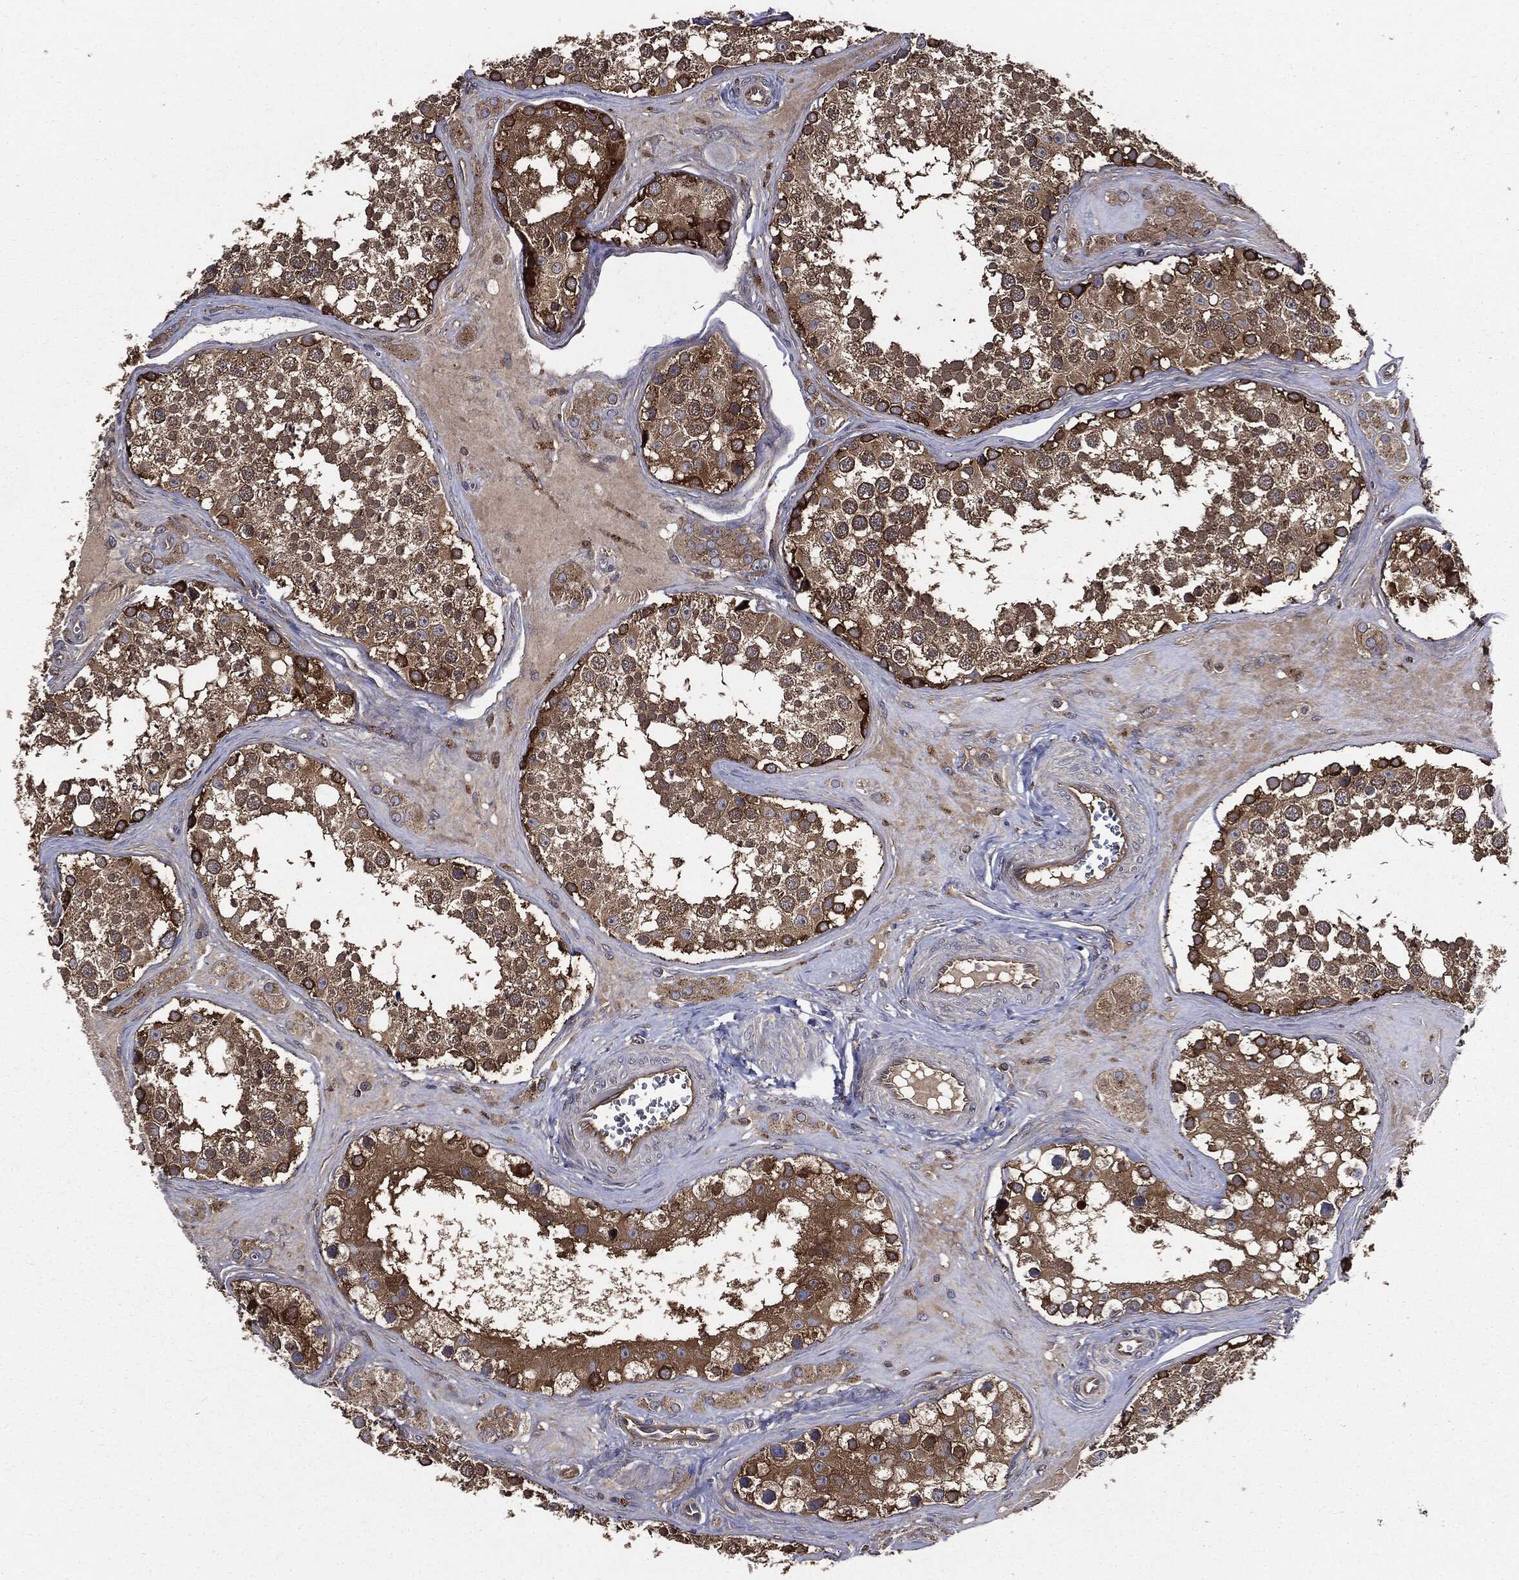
{"staining": {"intensity": "strong", "quantity": "<25%", "location": "cytoplasmic/membranous"}, "tissue": "testis", "cell_type": "Cells in seminiferous ducts", "image_type": "normal", "snomed": [{"axis": "morphology", "description": "Normal tissue, NOS"}, {"axis": "topography", "description": "Testis"}], "caption": "Strong cytoplasmic/membranous protein positivity is appreciated in approximately <25% of cells in seminiferous ducts in testis. (DAB = brown stain, brightfield microscopy at high magnification).", "gene": "PDCD6IP", "patient": {"sex": "male", "age": 31}}